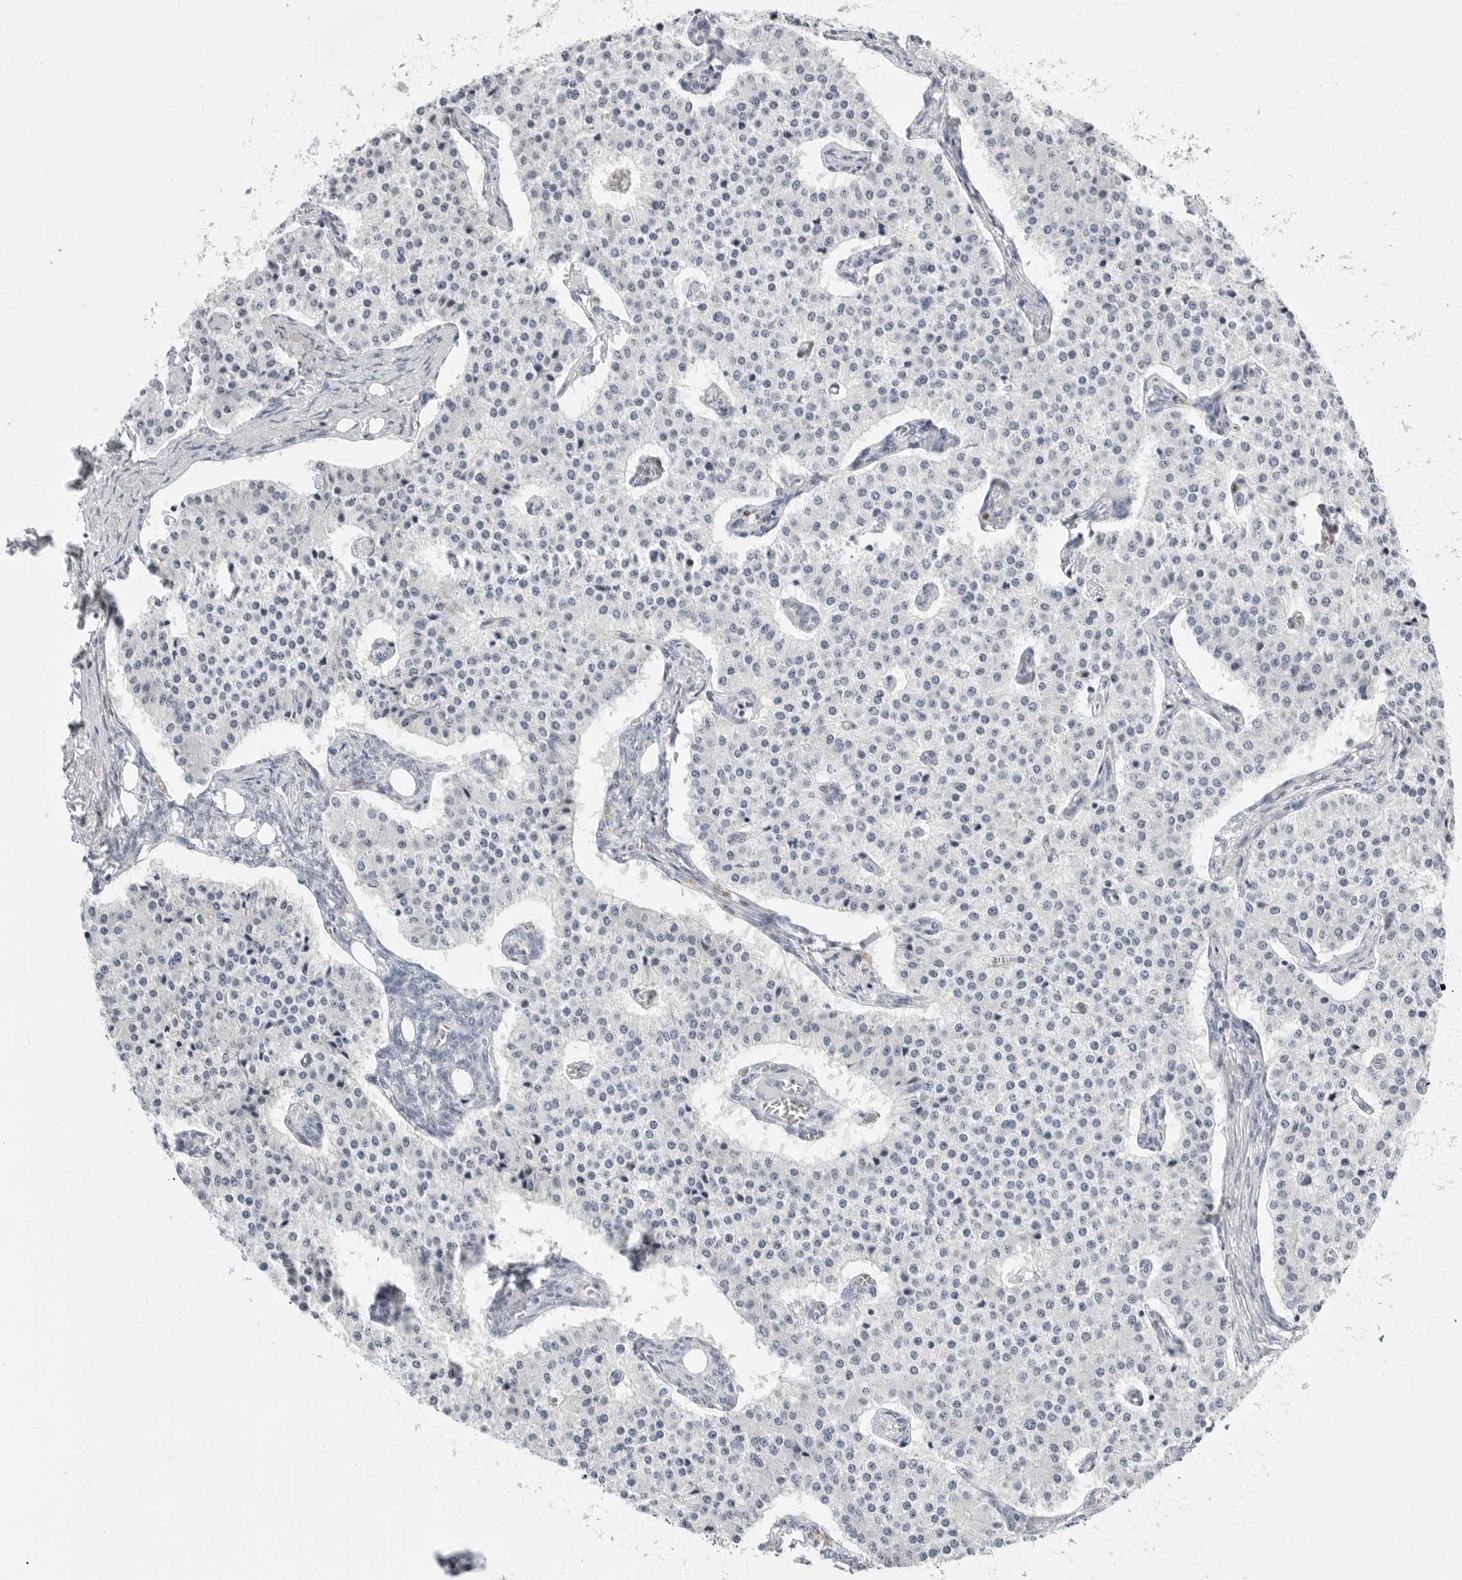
{"staining": {"intensity": "negative", "quantity": "none", "location": "none"}, "tissue": "carcinoid", "cell_type": "Tumor cells", "image_type": "cancer", "snomed": [{"axis": "morphology", "description": "Carcinoid, malignant, NOS"}, {"axis": "topography", "description": "Colon"}], "caption": "Tumor cells show no significant expression in carcinoid.", "gene": "PLN", "patient": {"sex": "female", "age": 52}}